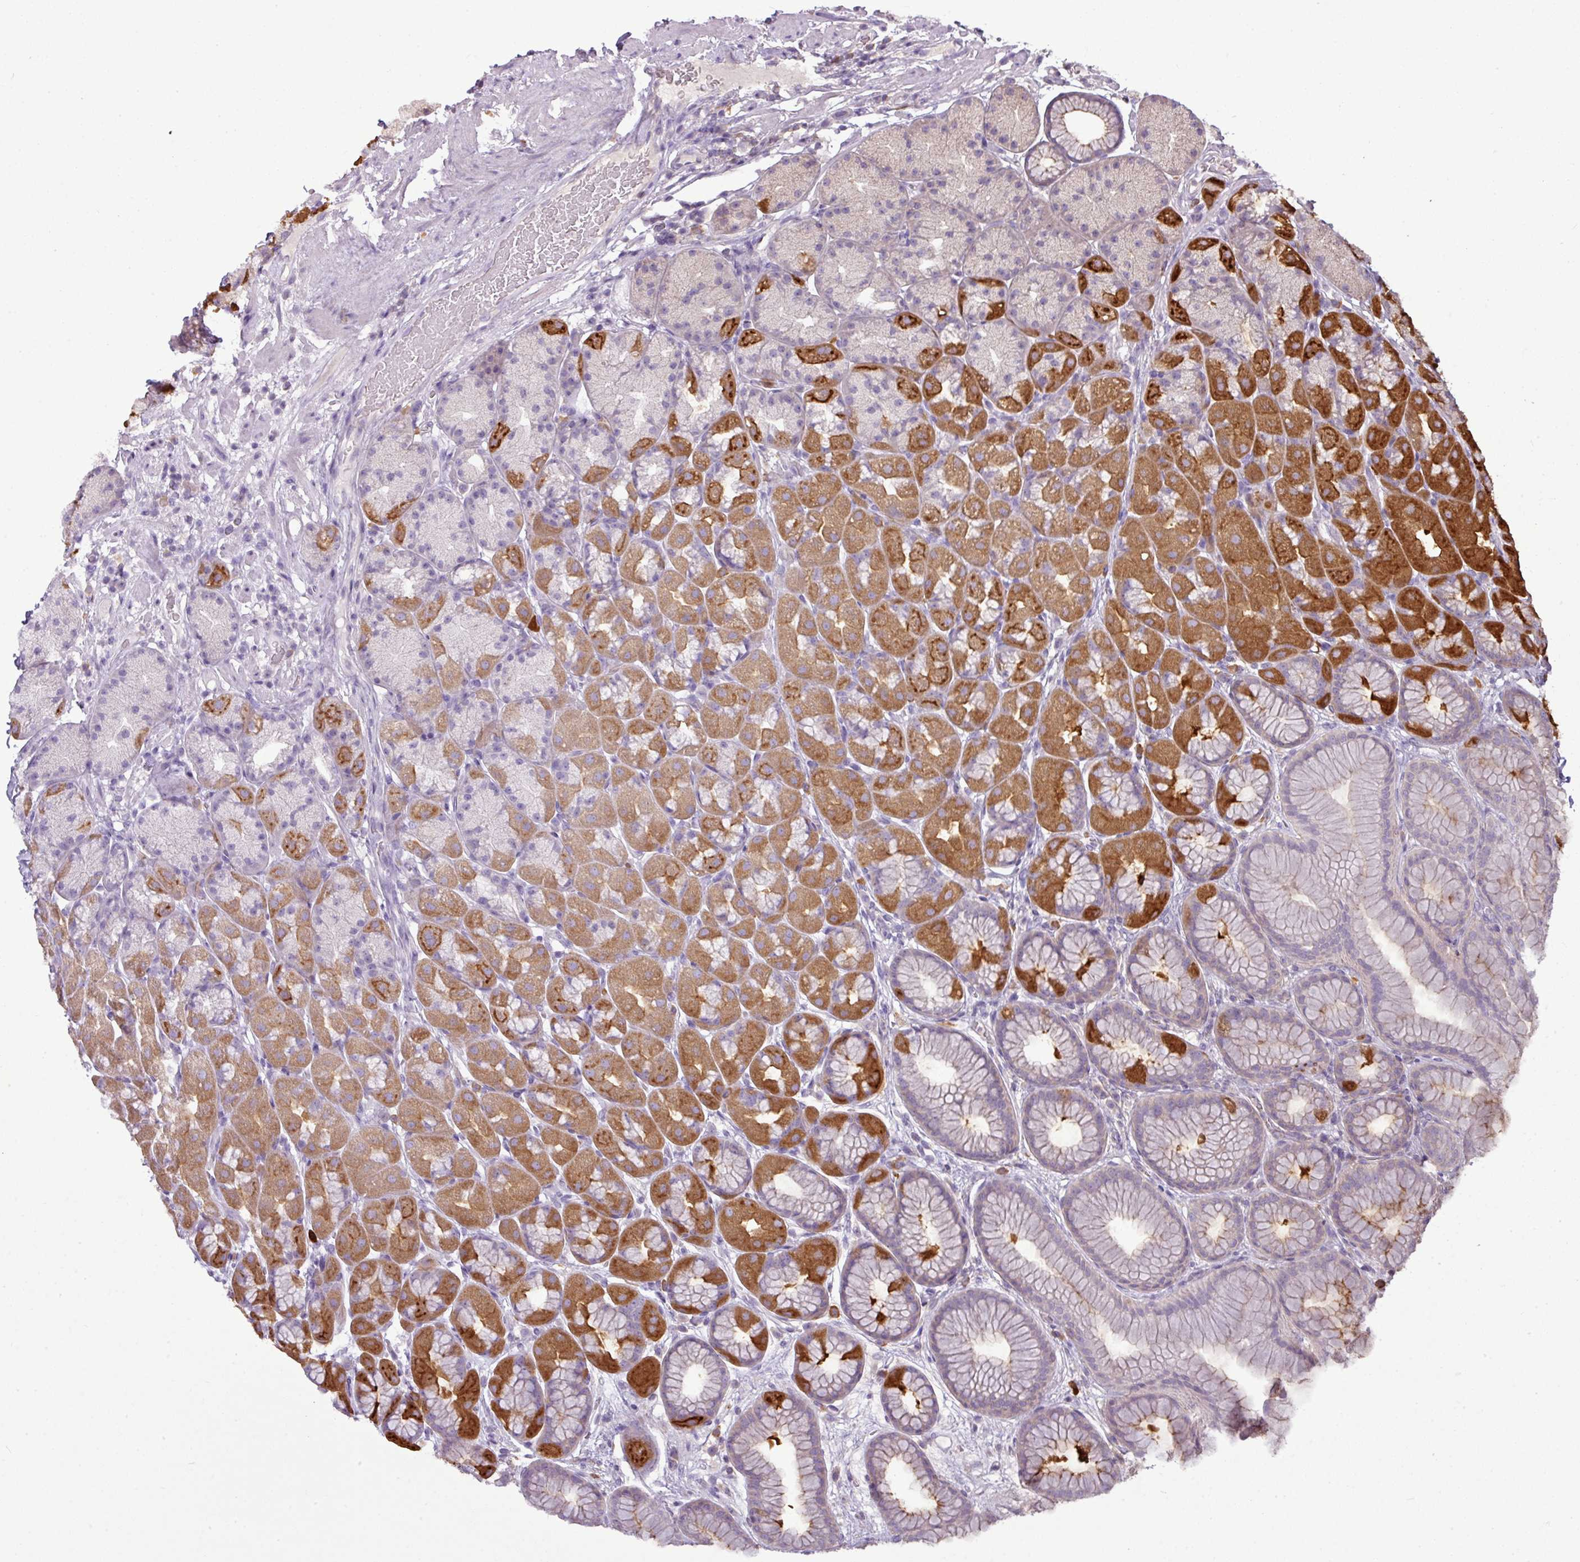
{"staining": {"intensity": "moderate", "quantity": "25%-75%", "location": "cytoplasmic/membranous"}, "tissue": "stomach", "cell_type": "Glandular cells", "image_type": "normal", "snomed": [{"axis": "morphology", "description": "Normal tissue, NOS"}, {"axis": "topography", "description": "Stomach, lower"}], "caption": "Immunohistochemistry (DAB) staining of benign human stomach shows moderate cytoplasmic/membranous protein staining in about 25%-75% of glandular cells. (DAB IHC, brown staining for protein, blue staining for nuclei).", "gene": "STAT5A", "patient": {"sex": "male", "age": 67}}